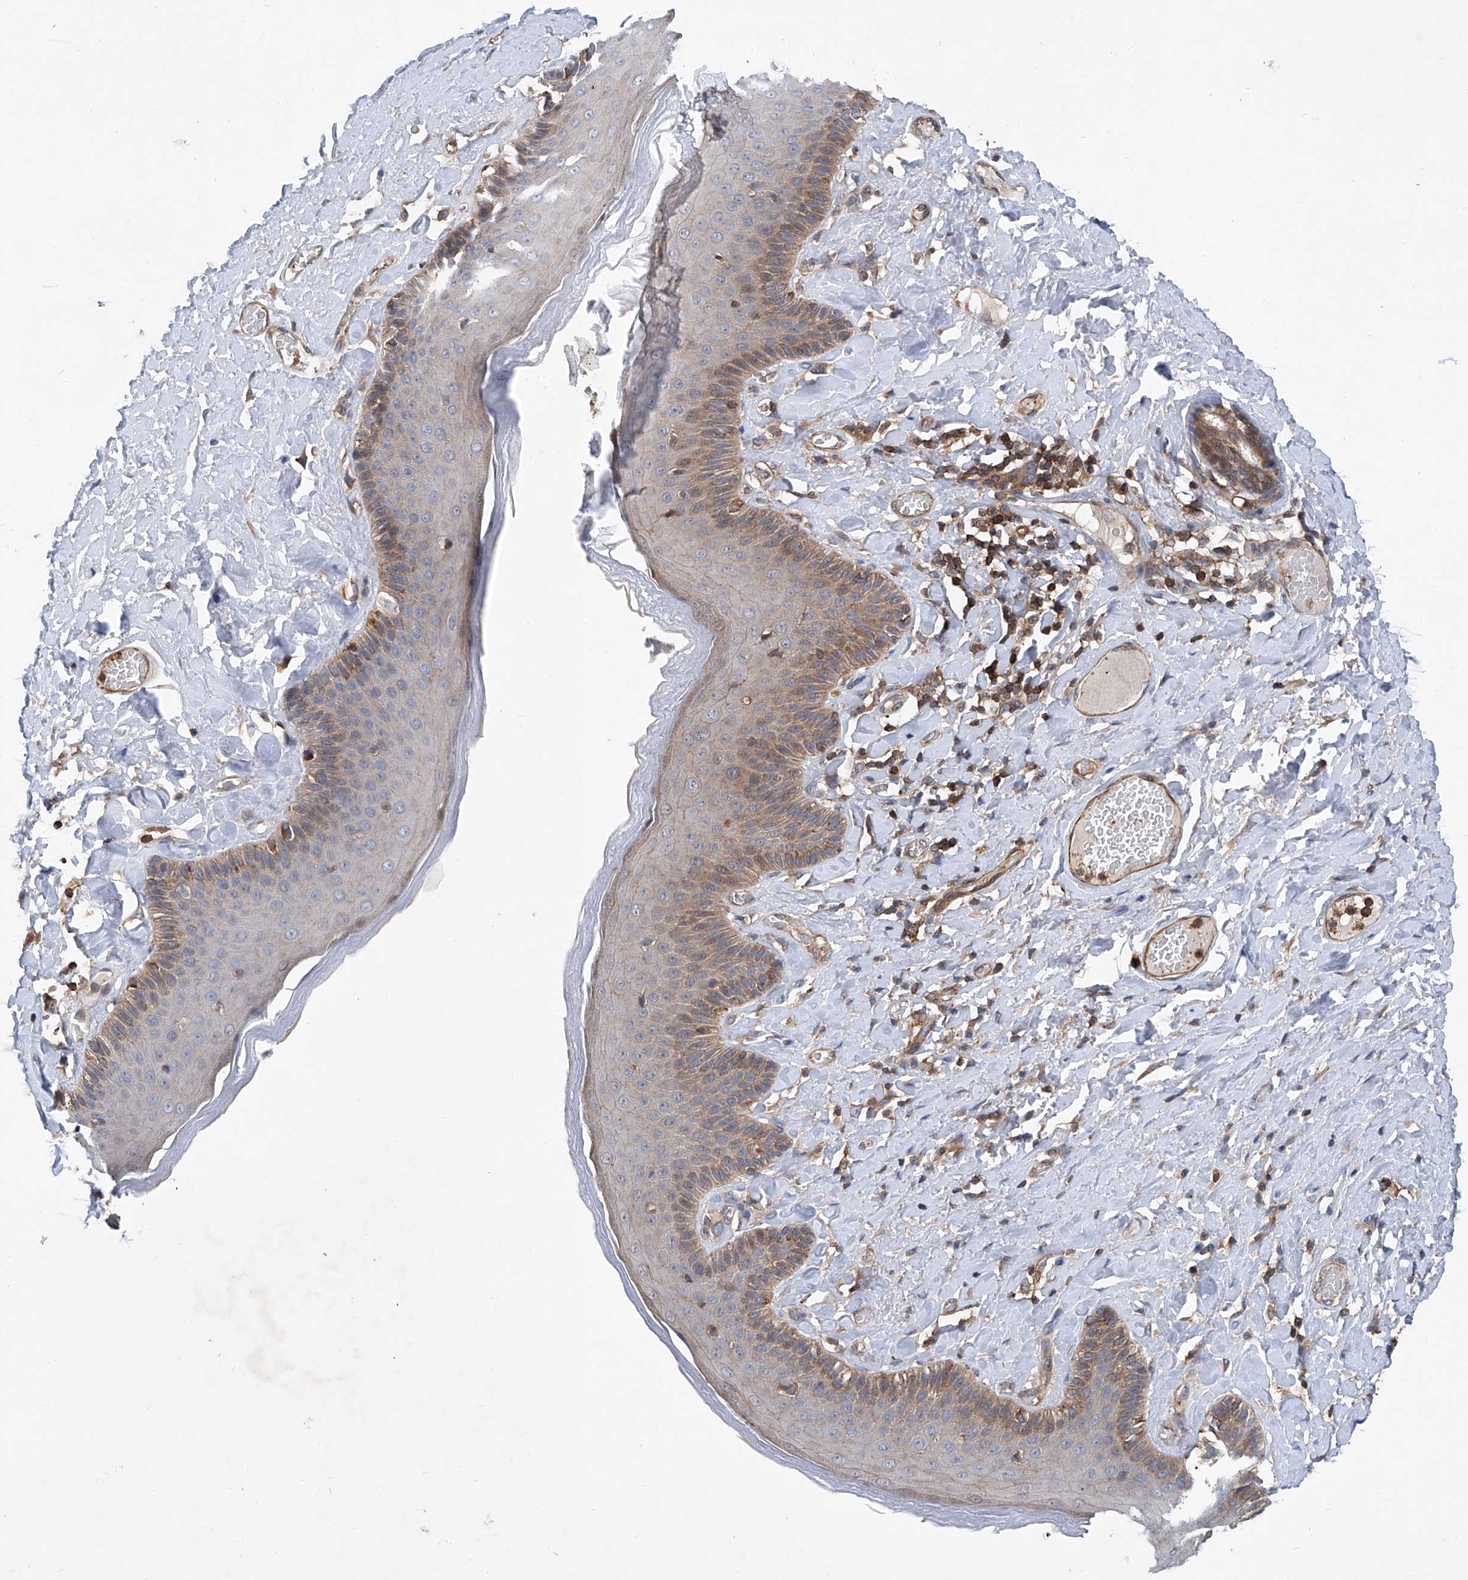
{"staining": {"intensity": "moderate", "quantity": "<25%", "location": "cytoplasmic/membranous"}, "tissue": "skin", "cell_type": "Epidermal cells", "image_type": "normal", "snomed": [{"axis": "morphology", "description": "Normal tissue, NOS"}, {"axis": "topography", "description": "Anal"}], "caption": "Protein staining of benign skin demonstrates moderate cytoplasmic/membranous staining in about <25% of epidermal cells. The staining was performed using DAB (3,3'-diaminobenzidine) to visualize the protein expression in brown, while the nuclei were stained in blue with hematoxylin (Magnification: 20x).", "gene": "NT5C3A", "patient": {"sex": "male", "age": 69}}